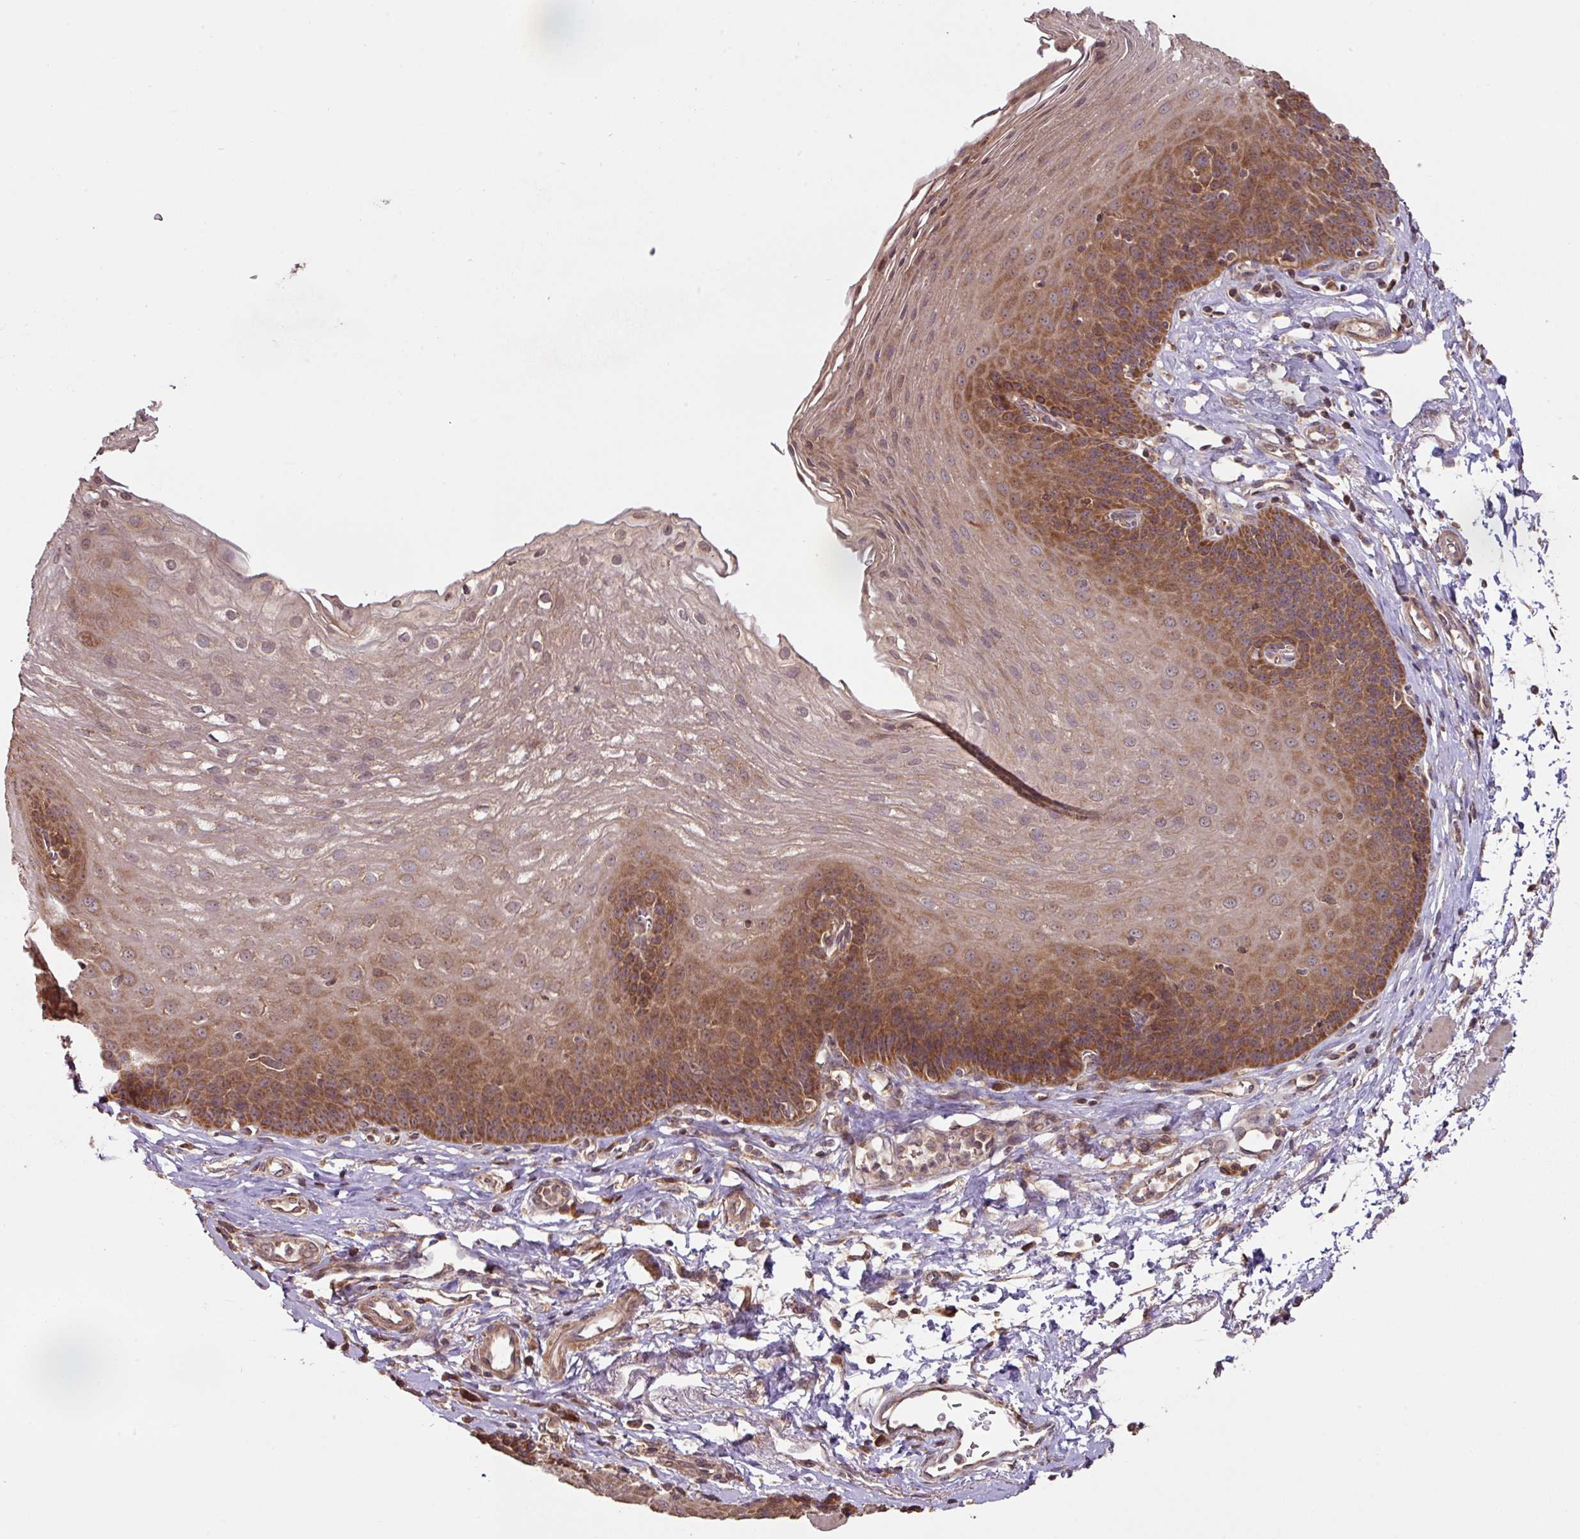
{"staining": {"intensity": "strong", "quantity": ">75%", "location": "cytoplasmic/membranous"}, "tissue": "esophagus", "cell_type": "Squamous epithelial cells", "image_type": "normal", "snomed": [{"axis": "morphology", "description": "Normal tissue, NOS"}, {"axis": "topography", "description": "Esophagus"}], "caption": "Protein analysis of benign esophagus displays strong cytoplasmic/membranous expression in about >75% of squamous epithelial cells. The protein of interest is shown in brown color, while the nuclei are stained blue.", "gene": "MRRF", "patient": {"sex": "female", "age": 81}}